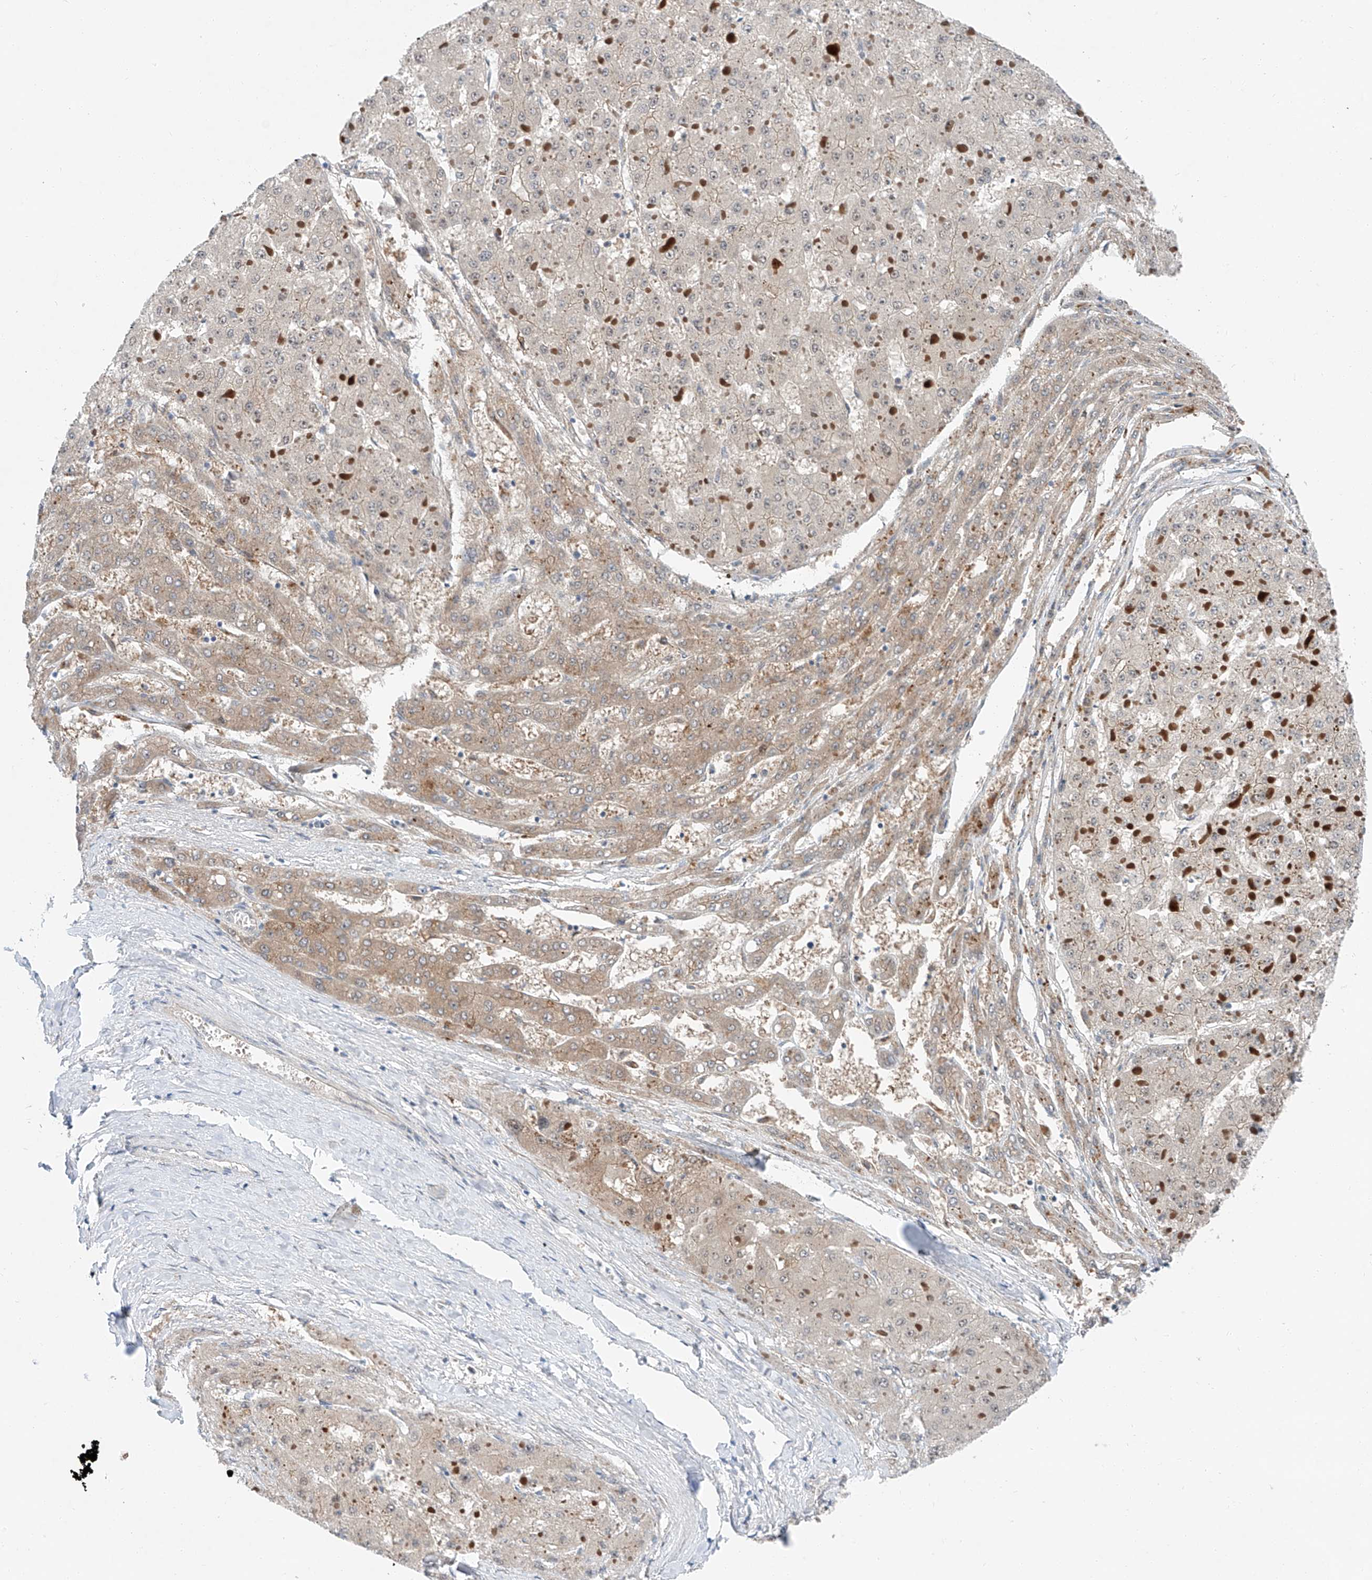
{"staining": {"intensity": "moderate", "quantity": "<25%", "location": "cytoplasmic/membranous"}, "tissue": "liver cancer", "cell_type": "Tumor cells", "image_type": "cancer", "snomed": [{"axis": "morphology", "description": "Carcinoma, Hepatocellular, NOS"}, {"axis": "topography", "description": "Liver"}], "caption": "Immunohistochemistry (IHC) photomicrograph of human liver cancer (hepatocellular carcinoma) stained for a protein (brown), which demonstrates low levels of moderate cytoplasmic/membranous positivity in approximately <25% of tumor cells.", "gene": "CLDND1", "patient": {"sex": "female", "age": 73}}